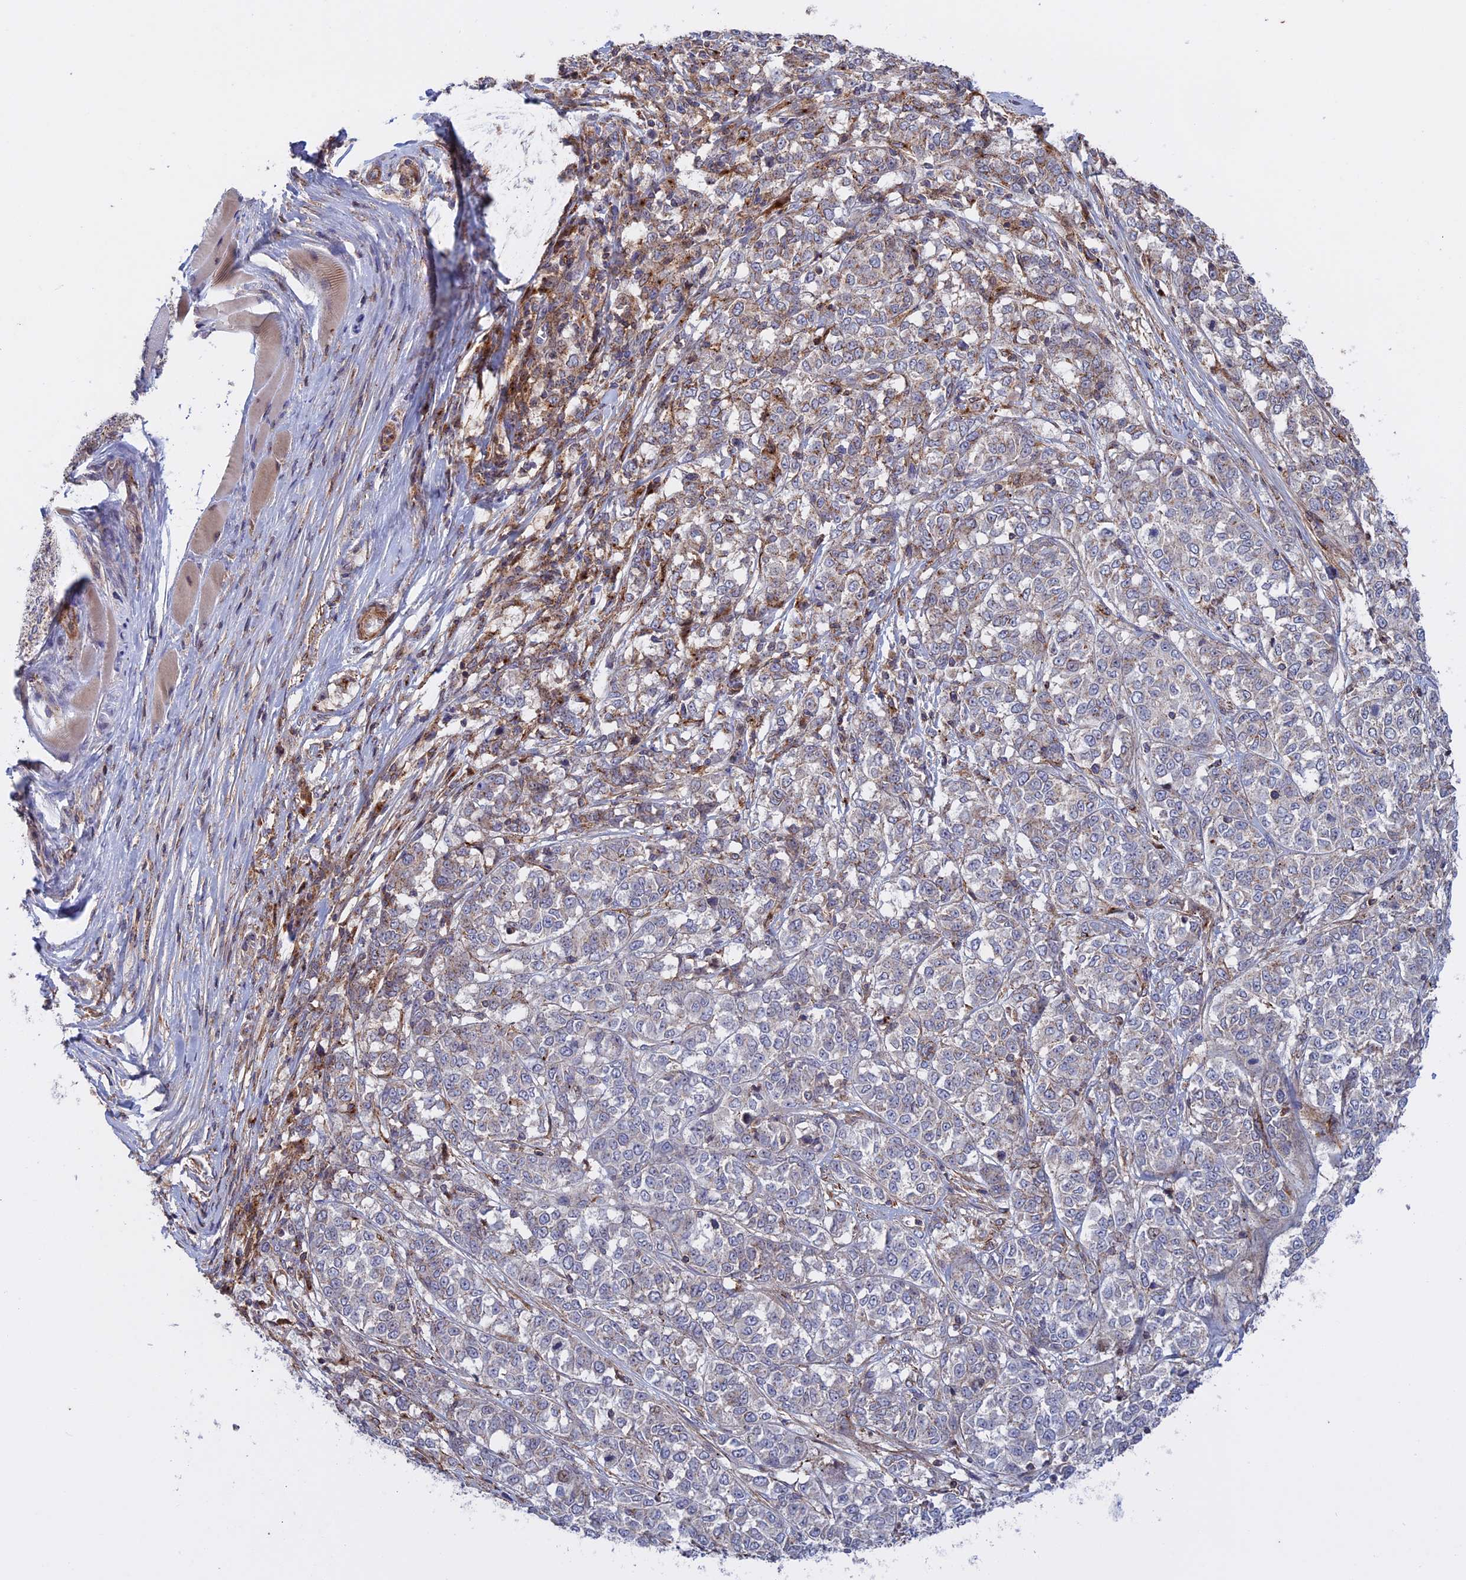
{"staining": {"intensity": "weak", "quantity": "<25%", "location": "cytoplasmic/membranous"}, "tissue": "melanoma", "cell_type": "Tumor cells", "image_type": "cancer", "snomed": [{"axis": "morphology", "description": "Malignant melanoma, NOS"}, {"axis": "topography", "description": "Skin"}], "caption": "Tumor cells are negative for brown protein staining in melanoma.", "gene": "LYPD5", "patient": {"sex": "female", "age": 72}}